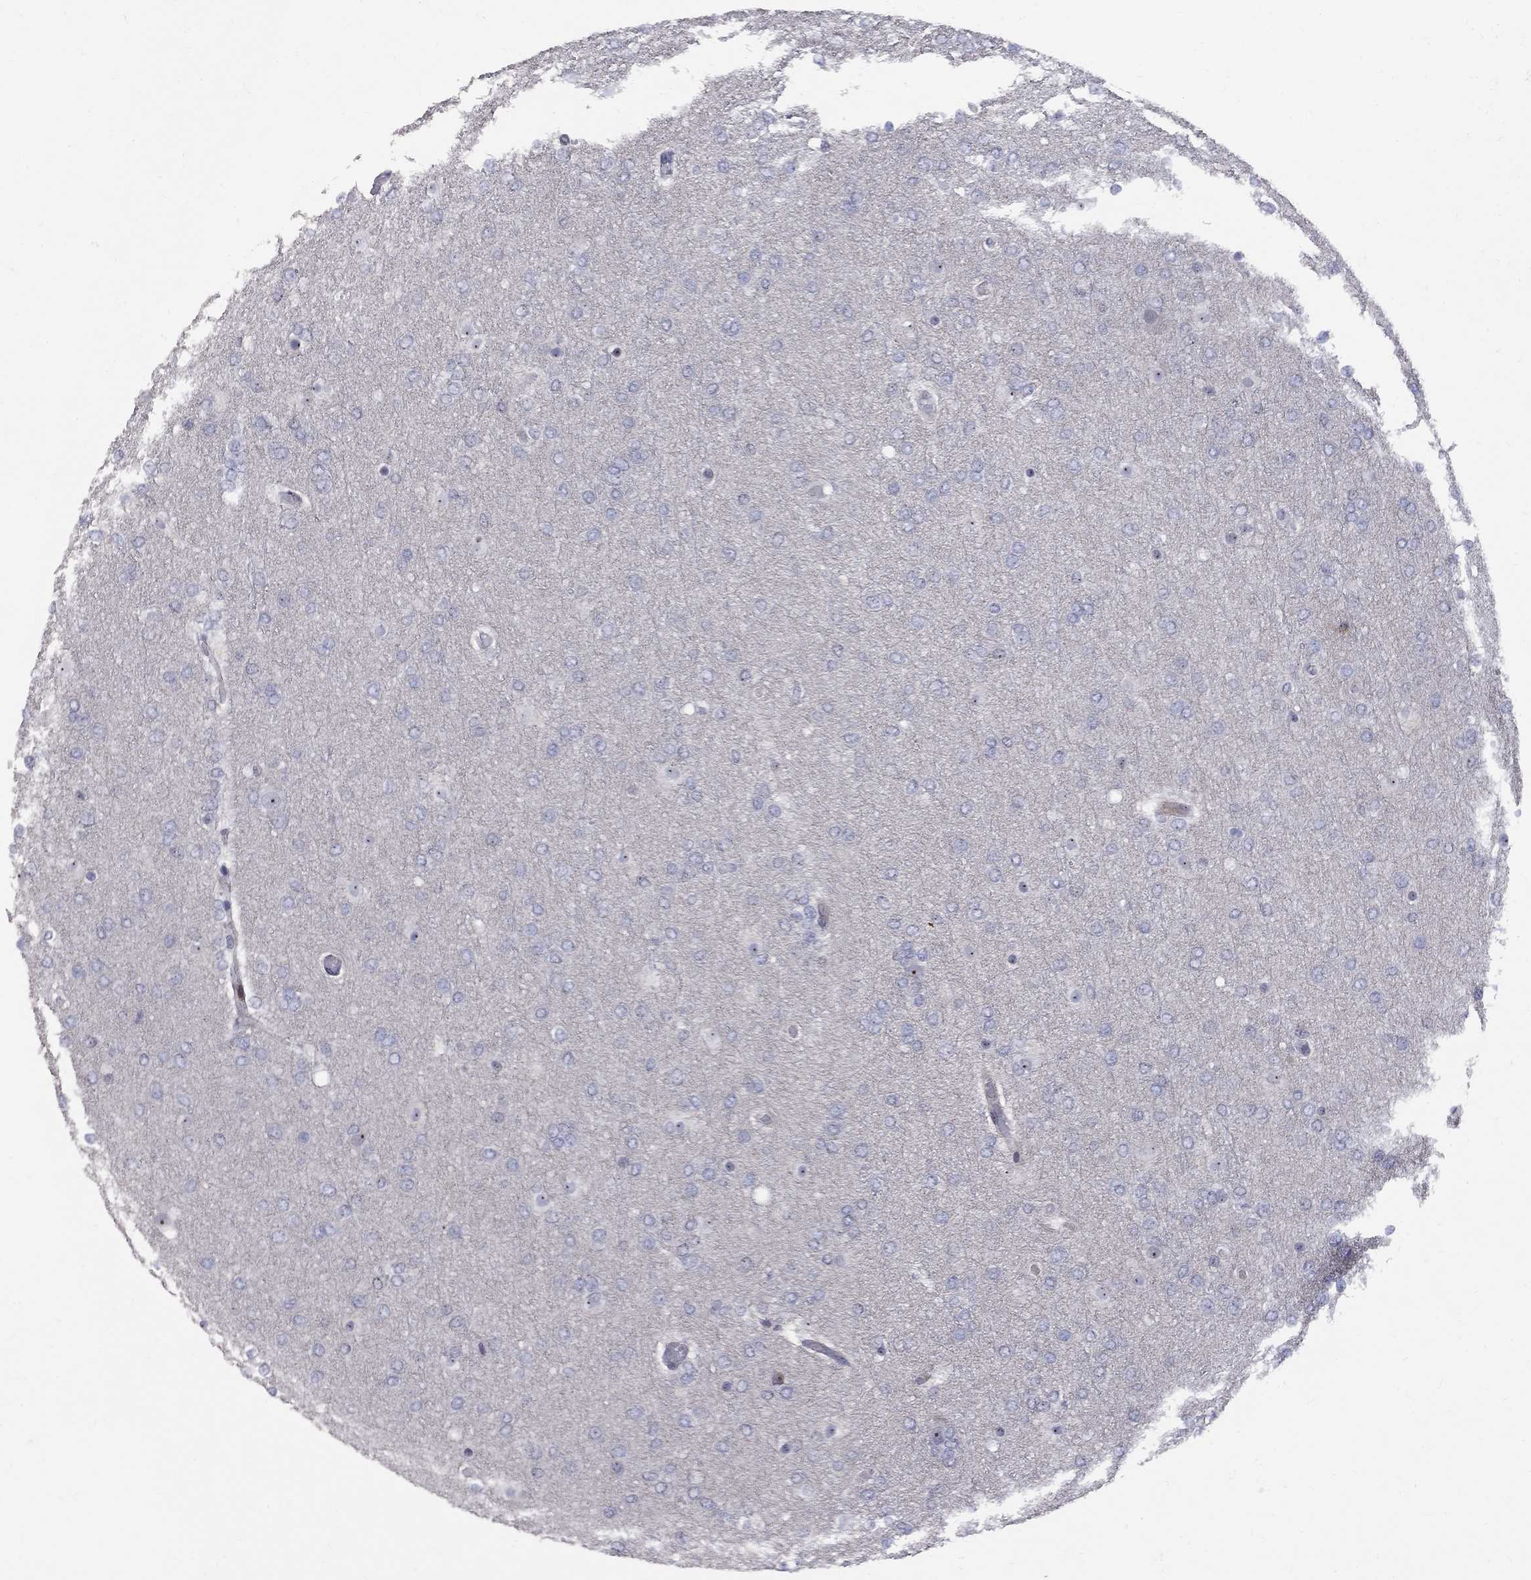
{"staining": {"intensity": "negative", "quantity": "none", "location": "none"}, "tissue": "glioma", "cell_type": "Tumor cells", "image_type": "cancer", "snomed": [{"axis": "morphology", "description": "Glioma, malignant, High grade"}, {"axis": "topography", "description": "Brain"}], "caption": "IHC histopathology image of neoplastic tissue: human glioma stained with DAB exhibits no significant protein positivity in tumor cells.", "gene": "DHX33", "patient": {"sex": "female", "age": 61}}